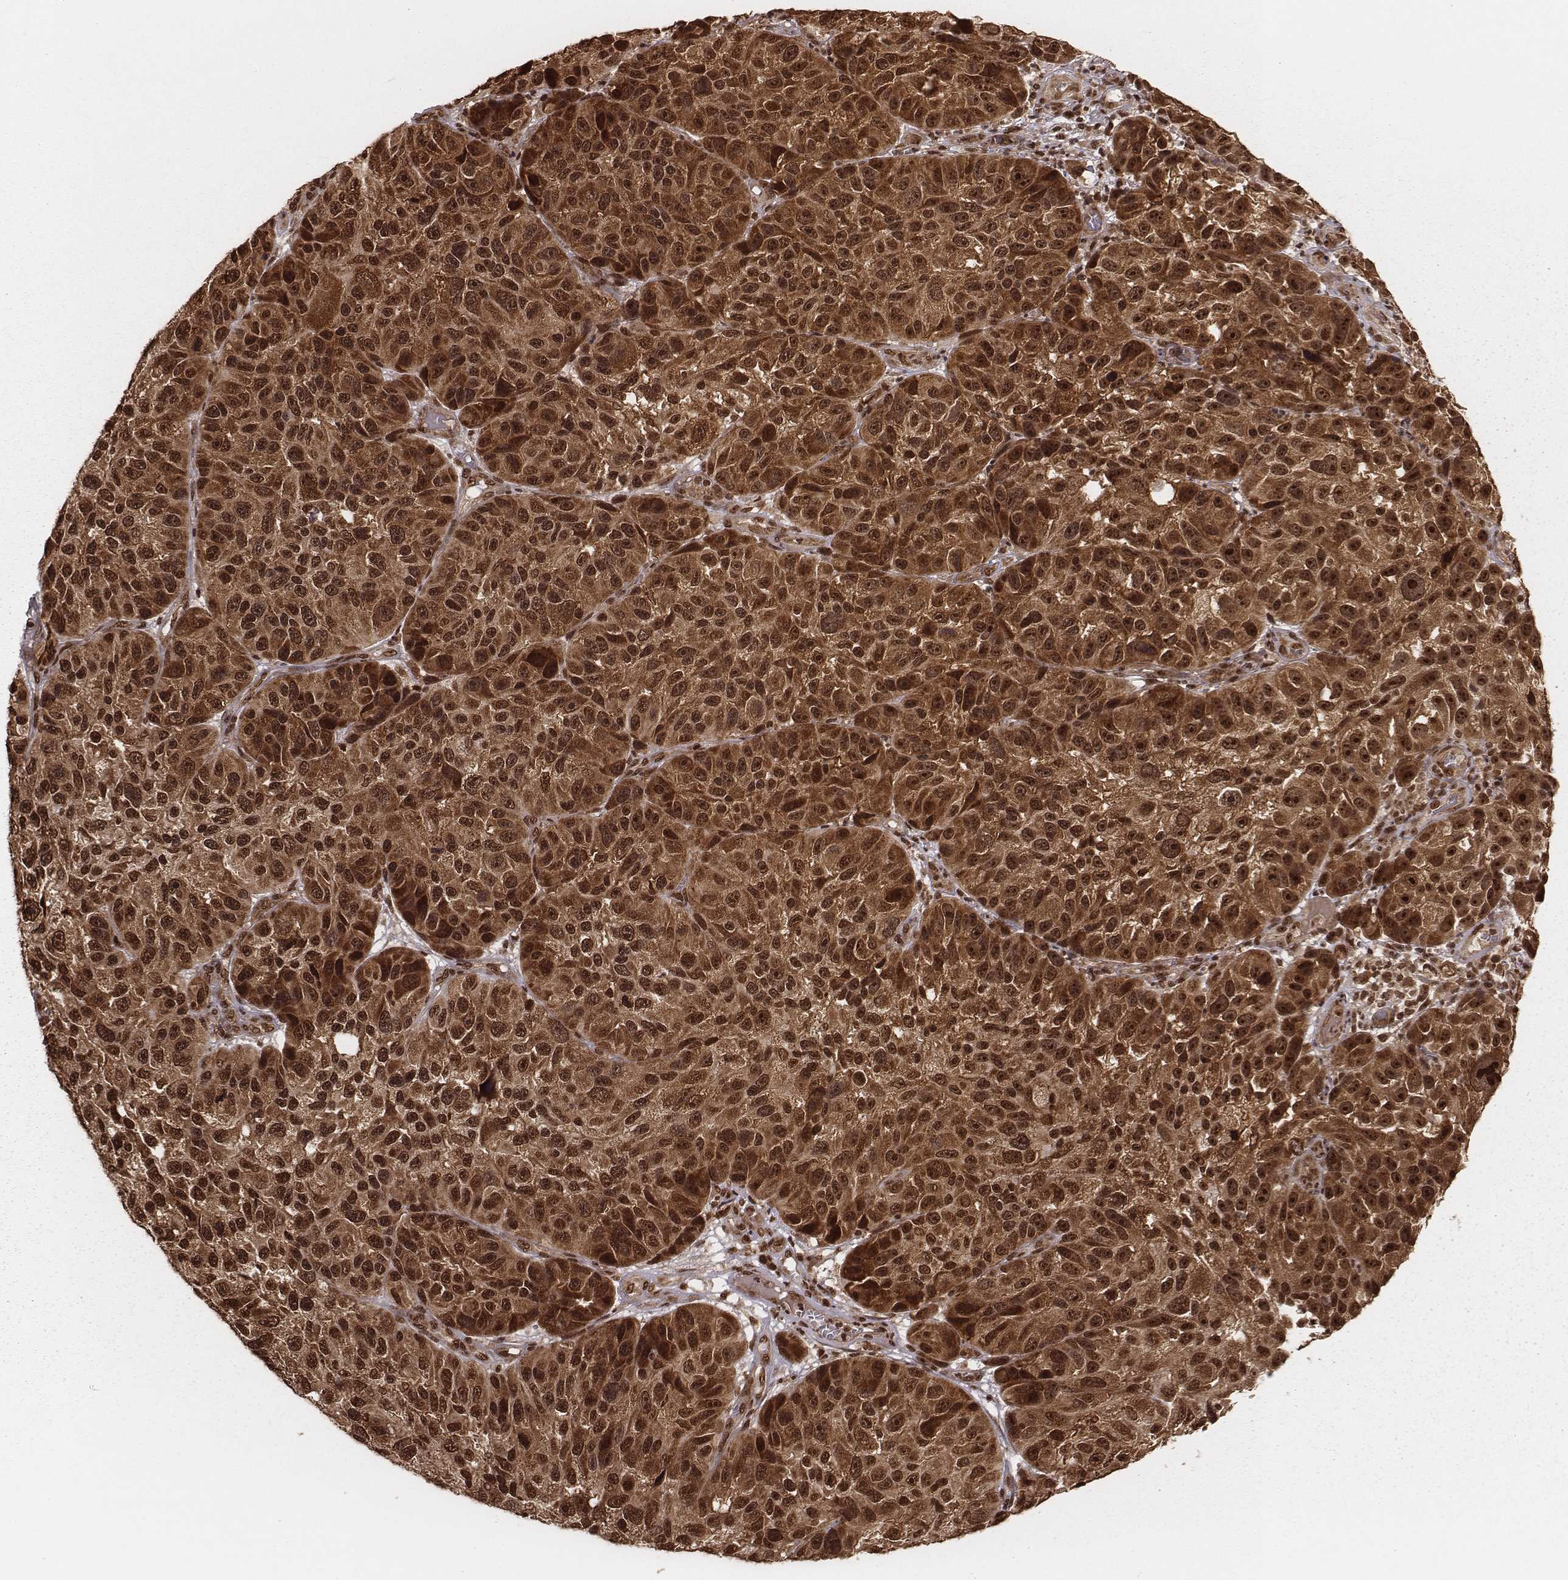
{"staining": {"intensity": "strong", "quantity": ">75%", "location": "cytoplasmic/membranous,nuclear"}, "tissue": "melanoma", "cell_type": "Tumor cells", "image_type": "cancer", "snomed": [{"axis": "morphology", "description": "Malignant melanoma, NOS"}, {"axis": "topography", "description": "Skin"}], "caption": "The photomicrograph exhibits a brown stain indicating the presence of a protein in the cytoplasmic/membranous and nuclear of tumor cells in malignant melanoma.", "gene": "NFX1", "patient": {"sex": "male", "age": 53}}